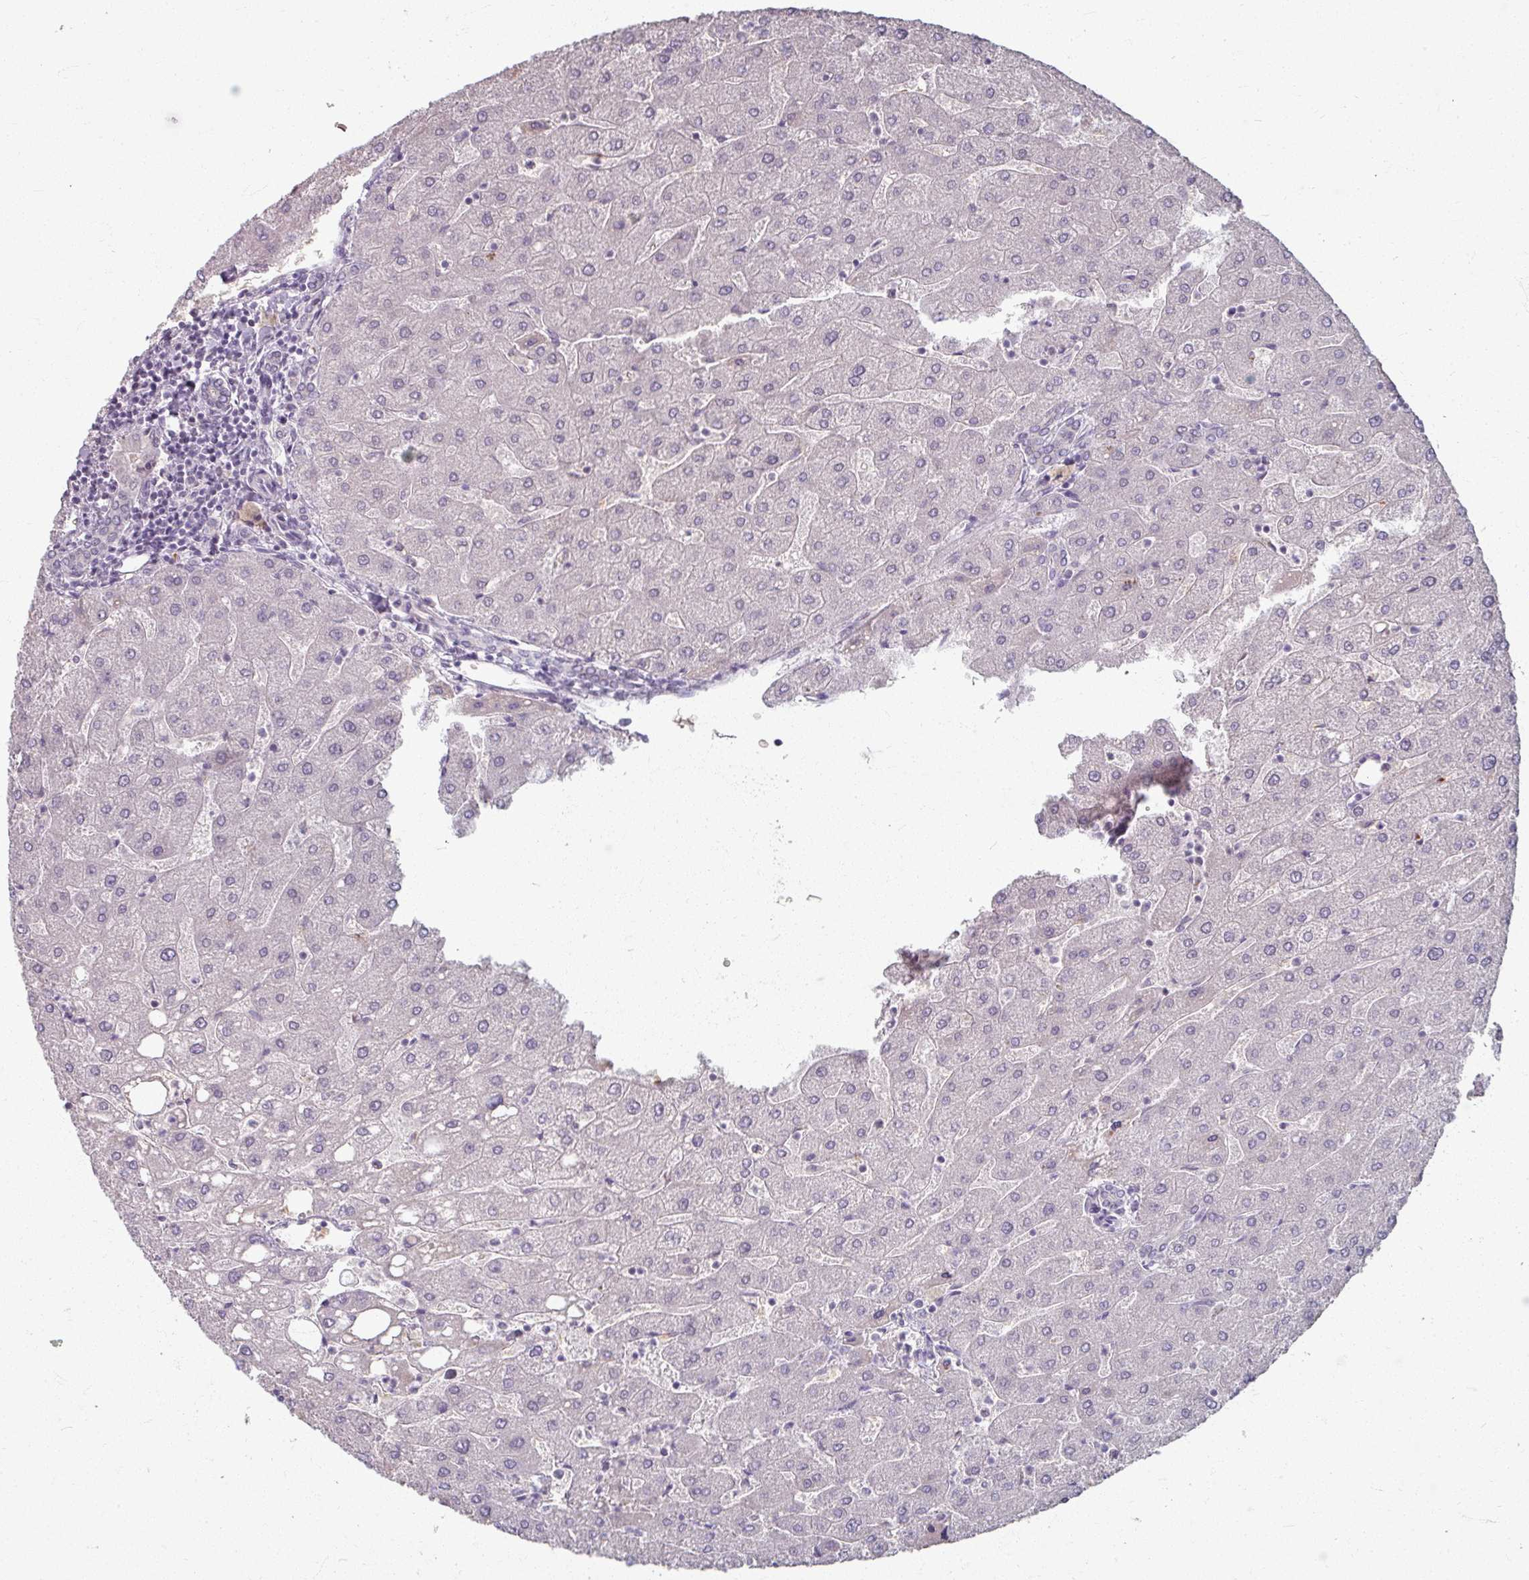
{"staining": {"intensity": "negative", "quantity": "none", "location": "none"}, "tissue": "liver", "cell_type": "Cholangiocytes", "image_type": "normal", "snomed": [{"axis": "morphology", "description": "Normal tissue, NOS"}, {"axis": "topography", "description": "Liver"}], "caption": "A high-resolution photomicrograph shows IHC staining of benign liver, which shows no significant positivity in cholangiocytes.", "gene": "KMT5C", "patient": {"sex": "male", "age": 67}}